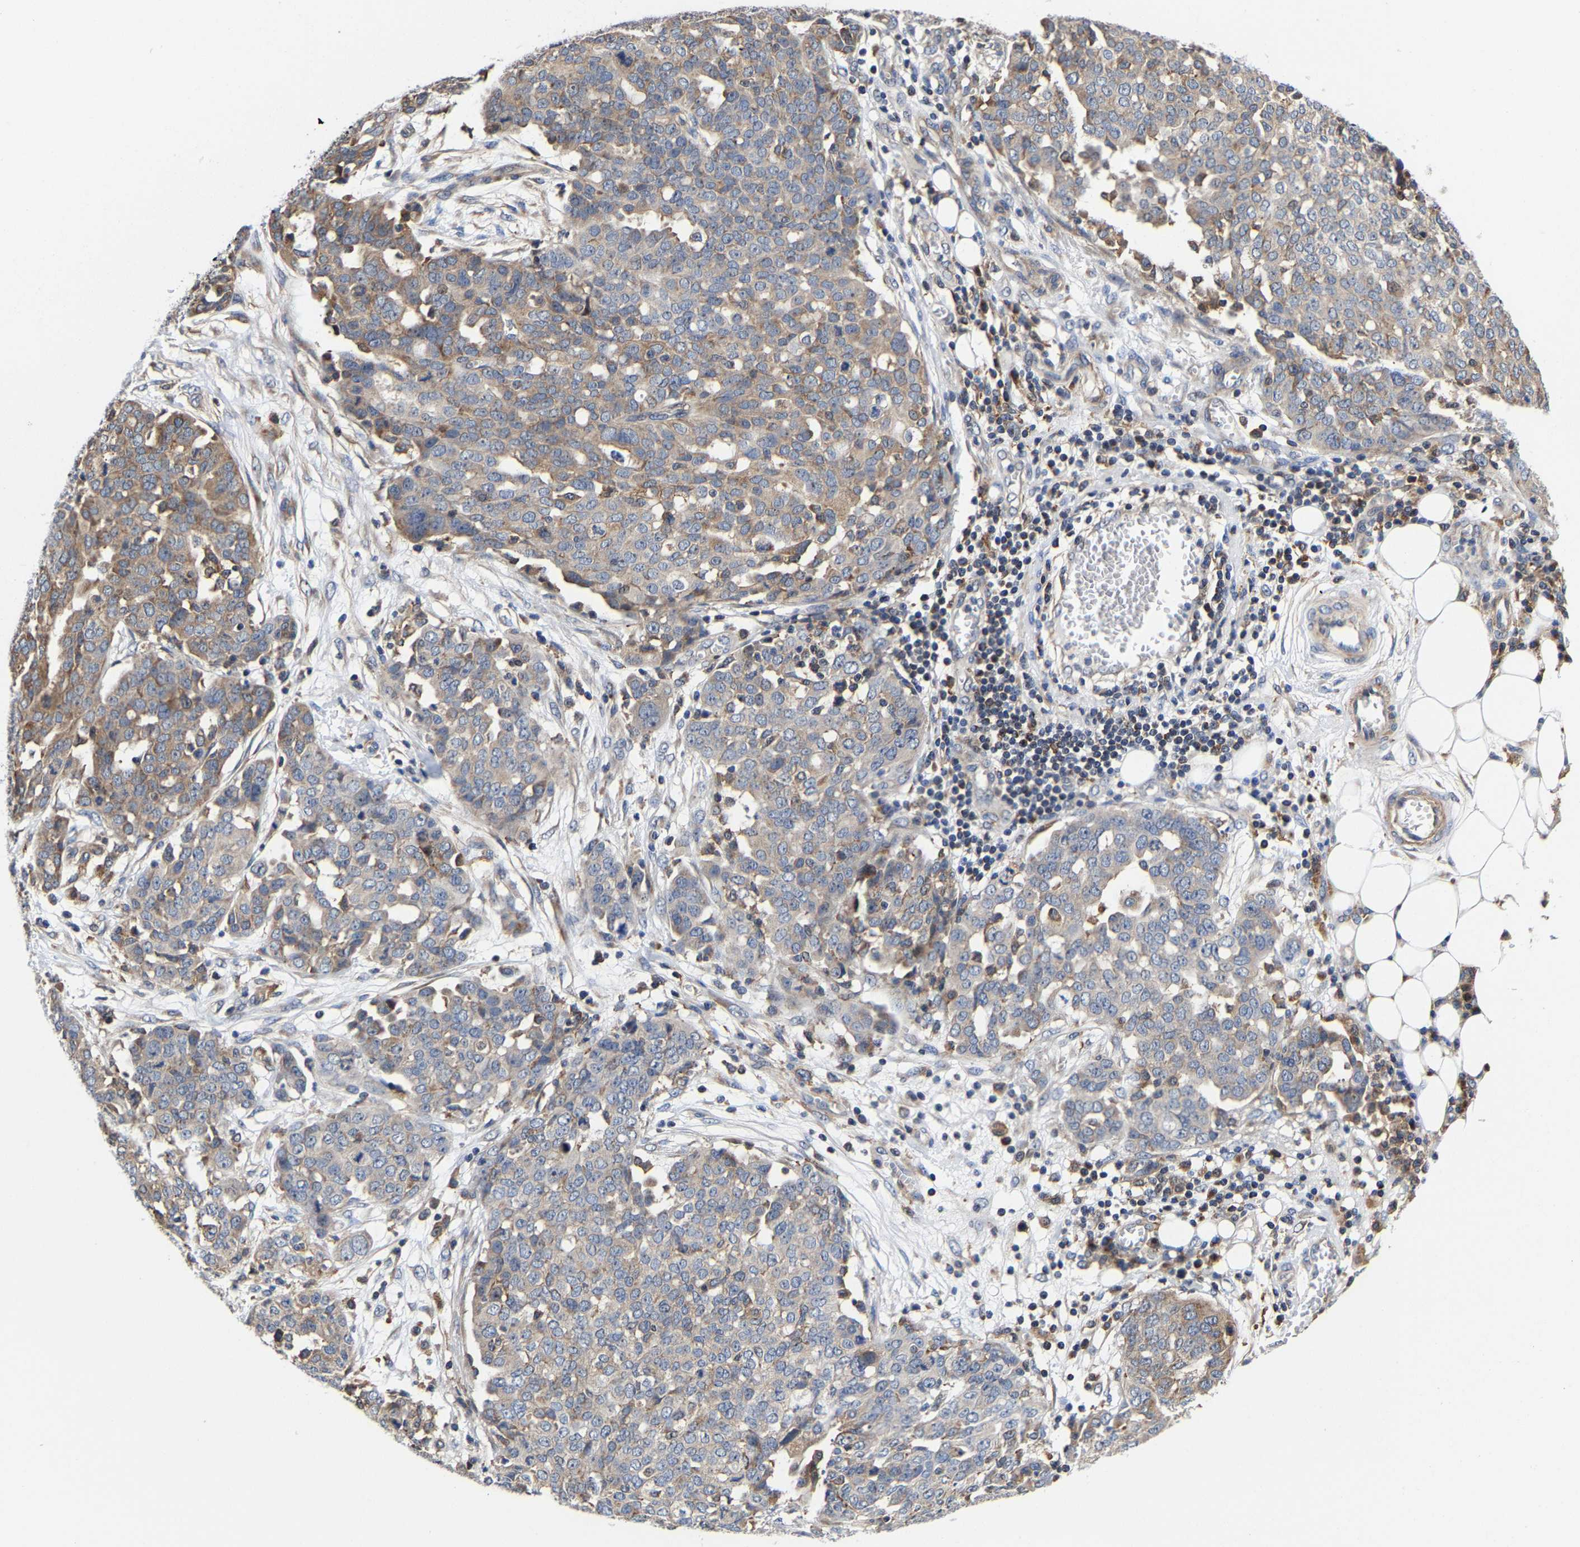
{"staining": {"intensity": "weak", "quantity": "25%-75%", "location": "cytoplasmic/membranous"}, "tissue": "ovarian cancer", "cell_type": "Tumor cells", "image_type": "cancer", "snomed": [{"axis": "morphology", "description": "Cystadenocarcinoma, serous, NOS"}, {"axis": "topography", "description": "Soft tissue"}, {"axis": "topography", "description": "Ovary"}], "caption": "Protein staining of ovarian cancer tissue shows weak cytoplasmic/membranous staining in about 25%-75% of tumor cells.", "gene": "PFKFB3", "patient": {"sex": "female", "age": 57}}